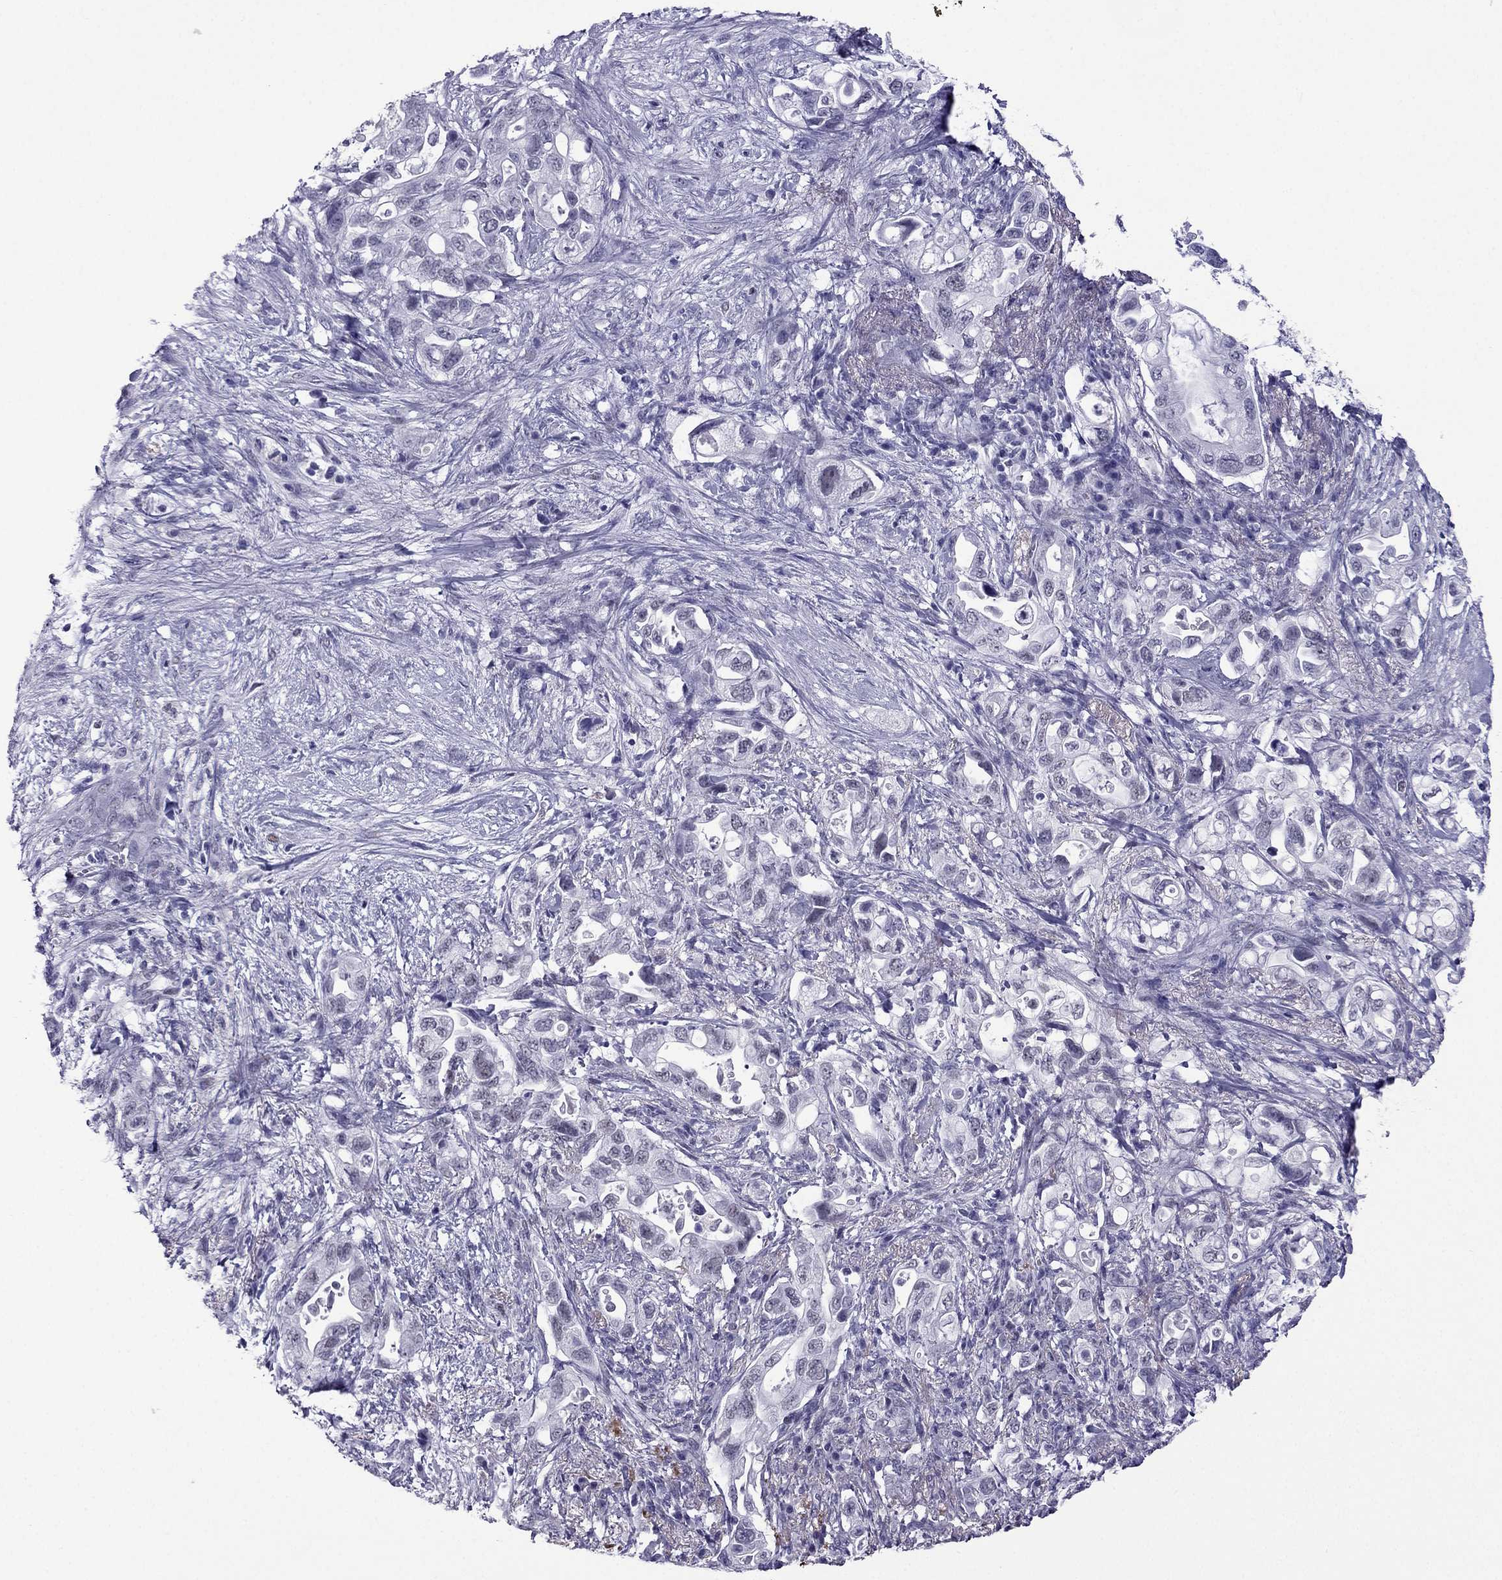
{"staining": {"intensity": "negative", "quantity": "none", "location": "none"}, "tissue": "pancreatic cancer", "cell_type": "Tumor cells", "image_type": "cancer", "snomed": [{"axis": "morphology", "description": "Adenocarcinoma, NOS"}, {"axis": "topography", "description": "Pancreas"}], "caption": "Immunohistochemistry (IHC) of adenocarcinoma (pancreatic) shows no expression in tumor cells. (Stains: DAB immunohistochemistry with hematoxylin counter stain, Microscopy: brightfield microscopy at high magnification).", "gene": "MYLK3", "patient": {"sex": "female", "age": 72}}